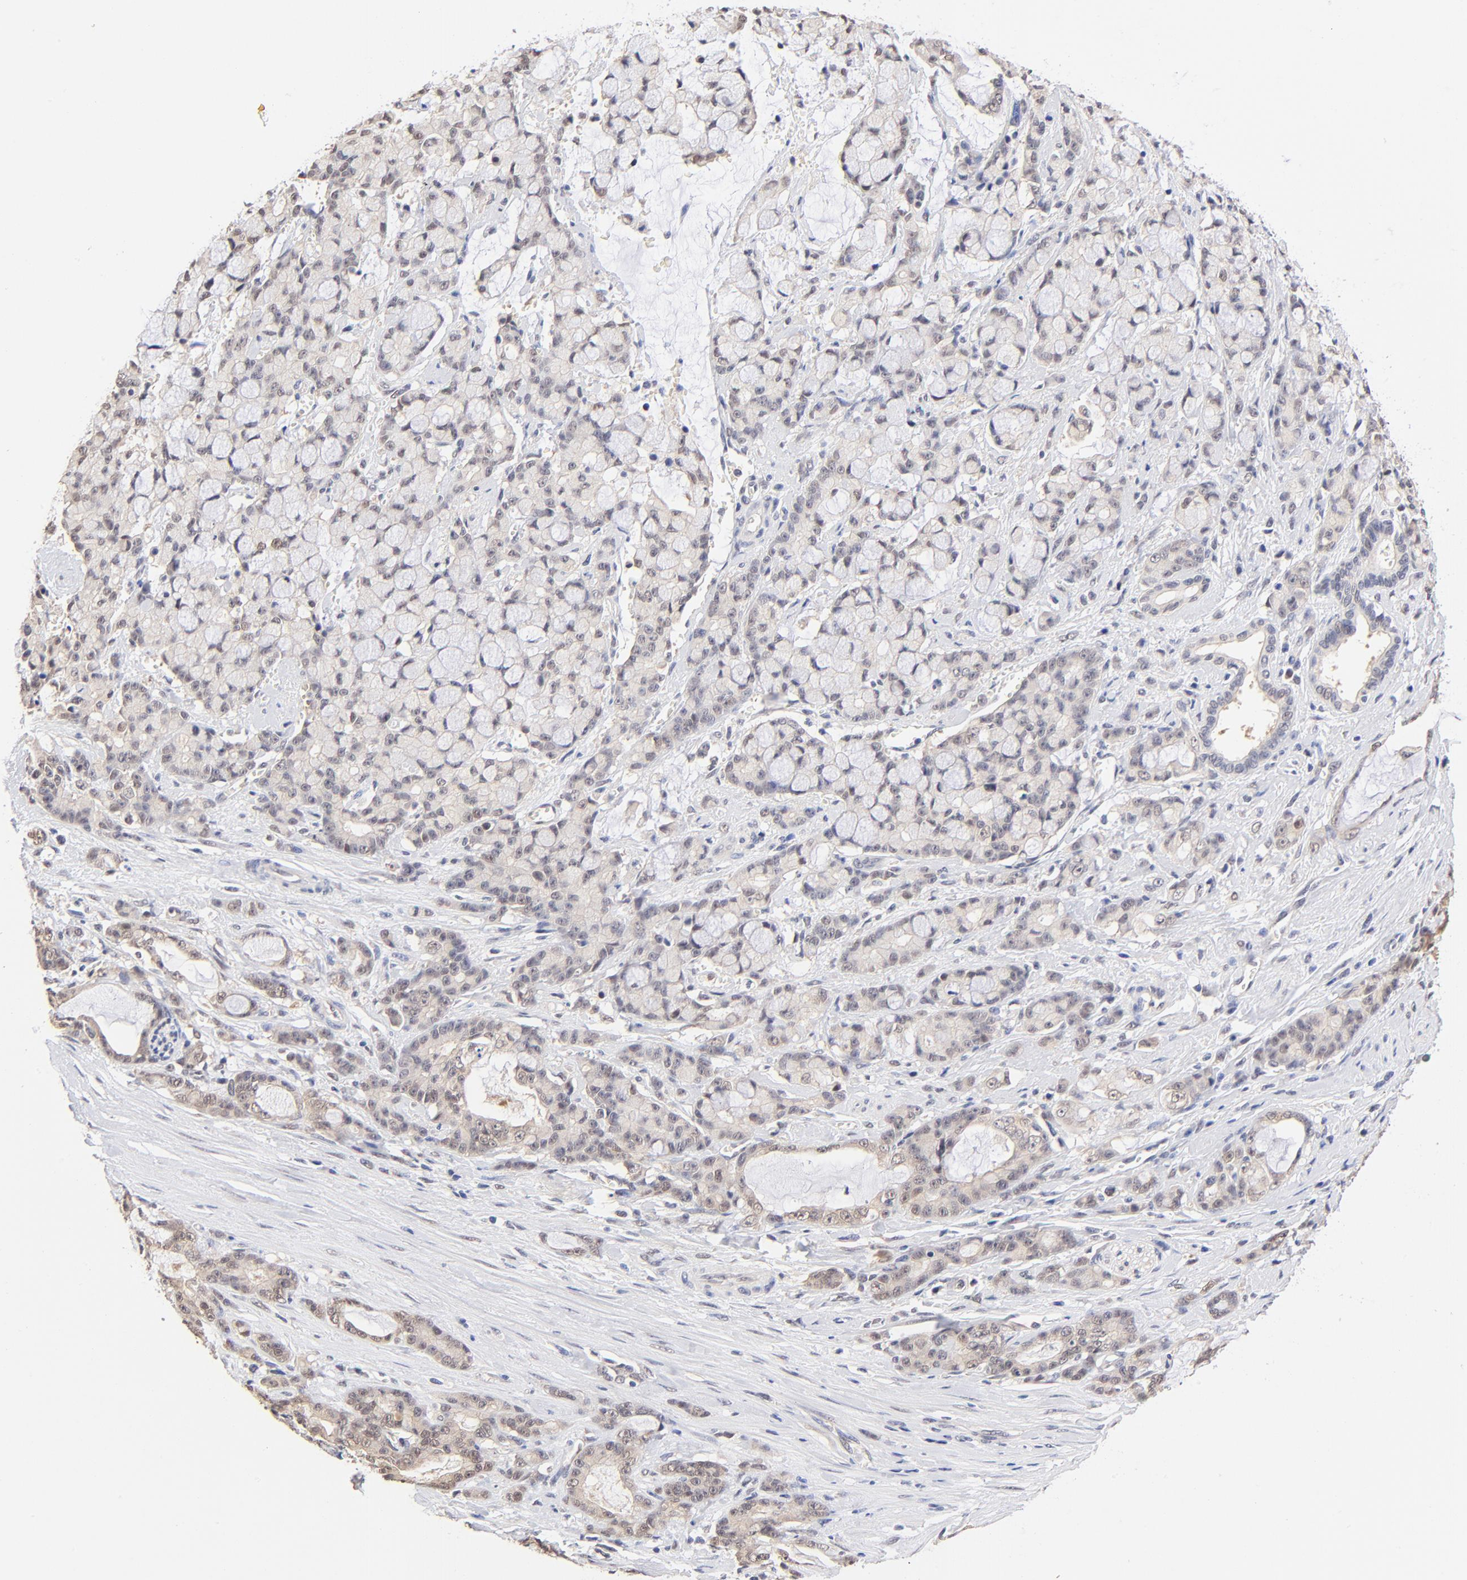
{"staining": {"intensity": "weak", "quantity": "<25%", "location": "cytoplasmic/membranous,nuclear"}, "tissue": "pancreatic cancer", "cell_type": "Tumor cells", "image_type": "cancer", "snomed": [{"axis": "morphology", "description": "Adenocarcinoma, NOS"}, {"axis": "topography", "description": "Pancreas"}], "caption": "A high-resolution photomicrograph shows immunohistochemistry staining of pancreatic cancer (adenocarcinoma), which exhibits no significant positivity in tumor cells.", "gene": "TXNL1", "patient": {"sex": "female", "age": 73}}